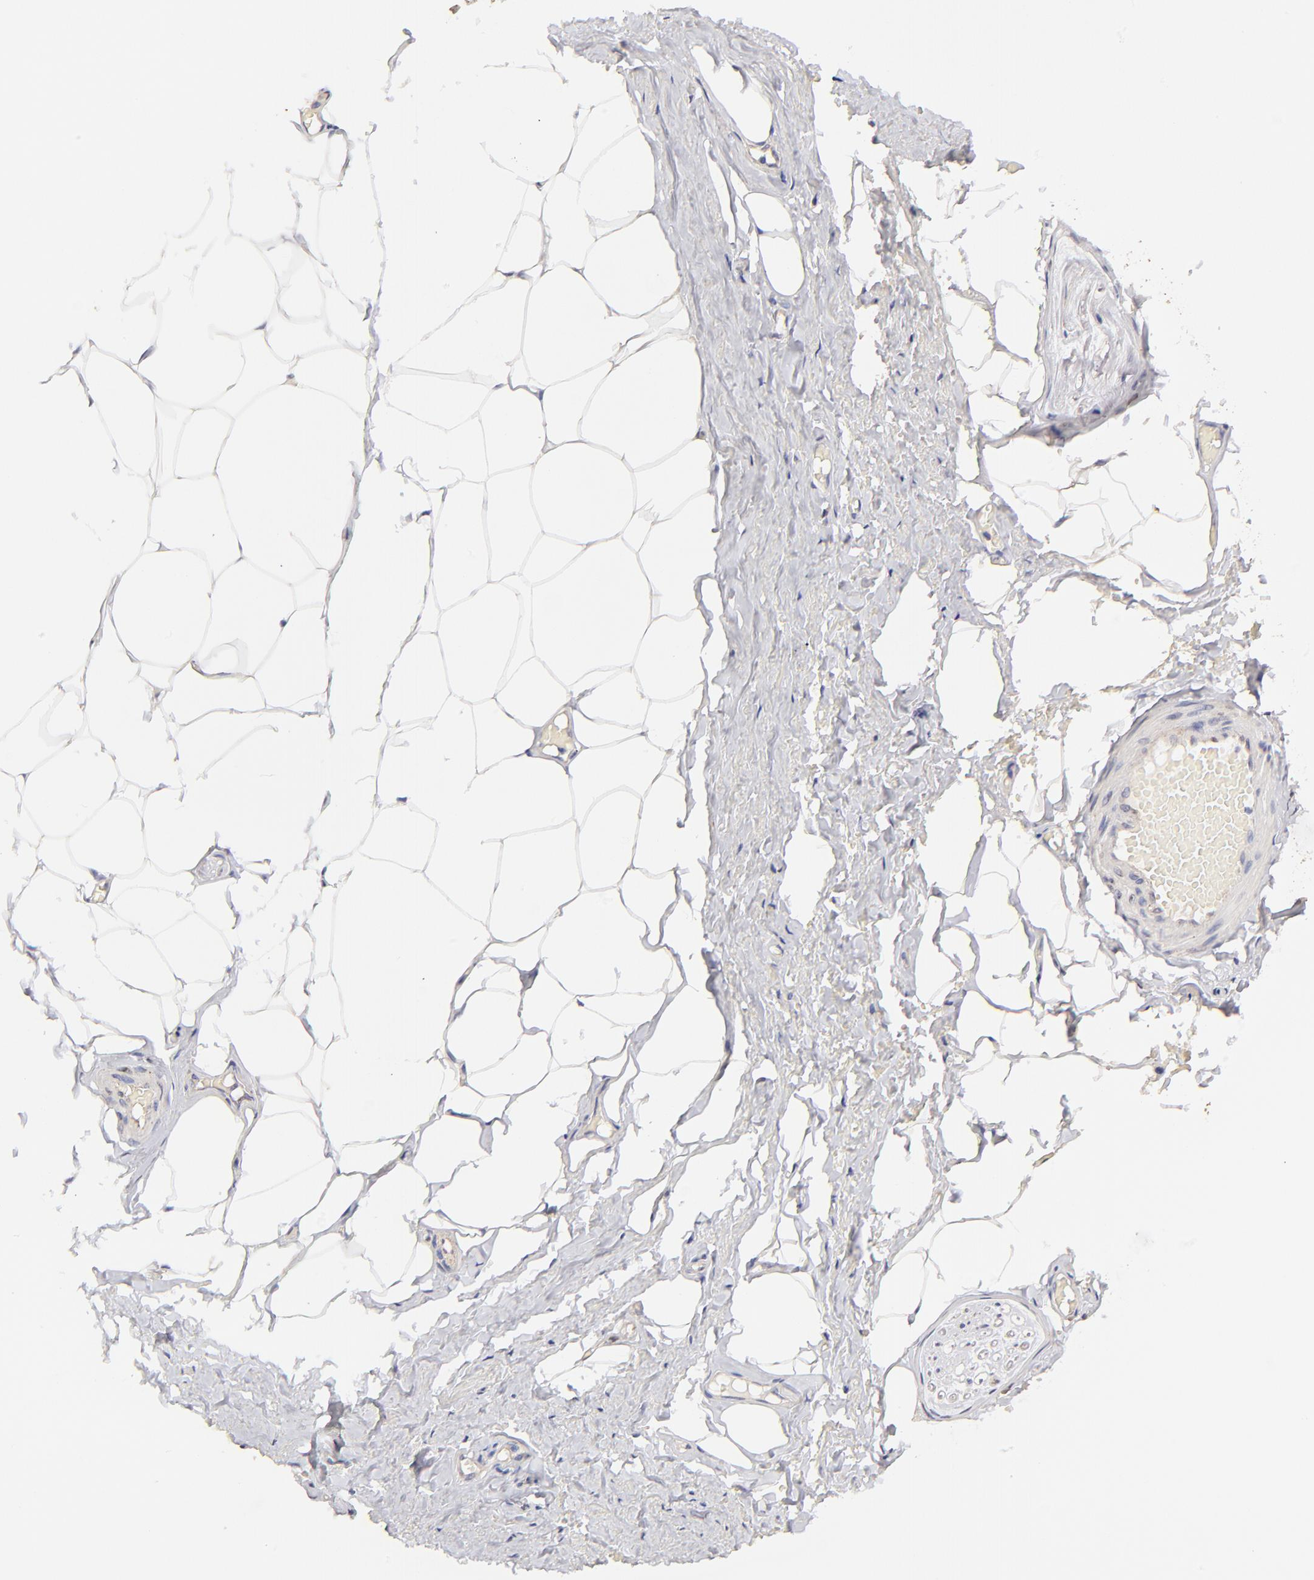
{"staining": {"intensity": "negative", "quantity": "none", "location": "none"}, "tissue": "adipose tissue", "cell_type": "Adipocytes", "image_type": "normal", "snomed": [{"axis": "morphology", "description": "Normal tissue, NOS"}, {"axis": "topography", "description": "Soft tissue"}, {"axis": "topography", "description": "Peripheral nerve tissue"}], "caption": "The image shows no staining of adipocytes in unremarkable adipose tissue. (Immunohistochemistry (ihc), brightfield microscopy, high magnification).", "gene": "BTG2", "patient": {"sex": "female", "age": 68}}